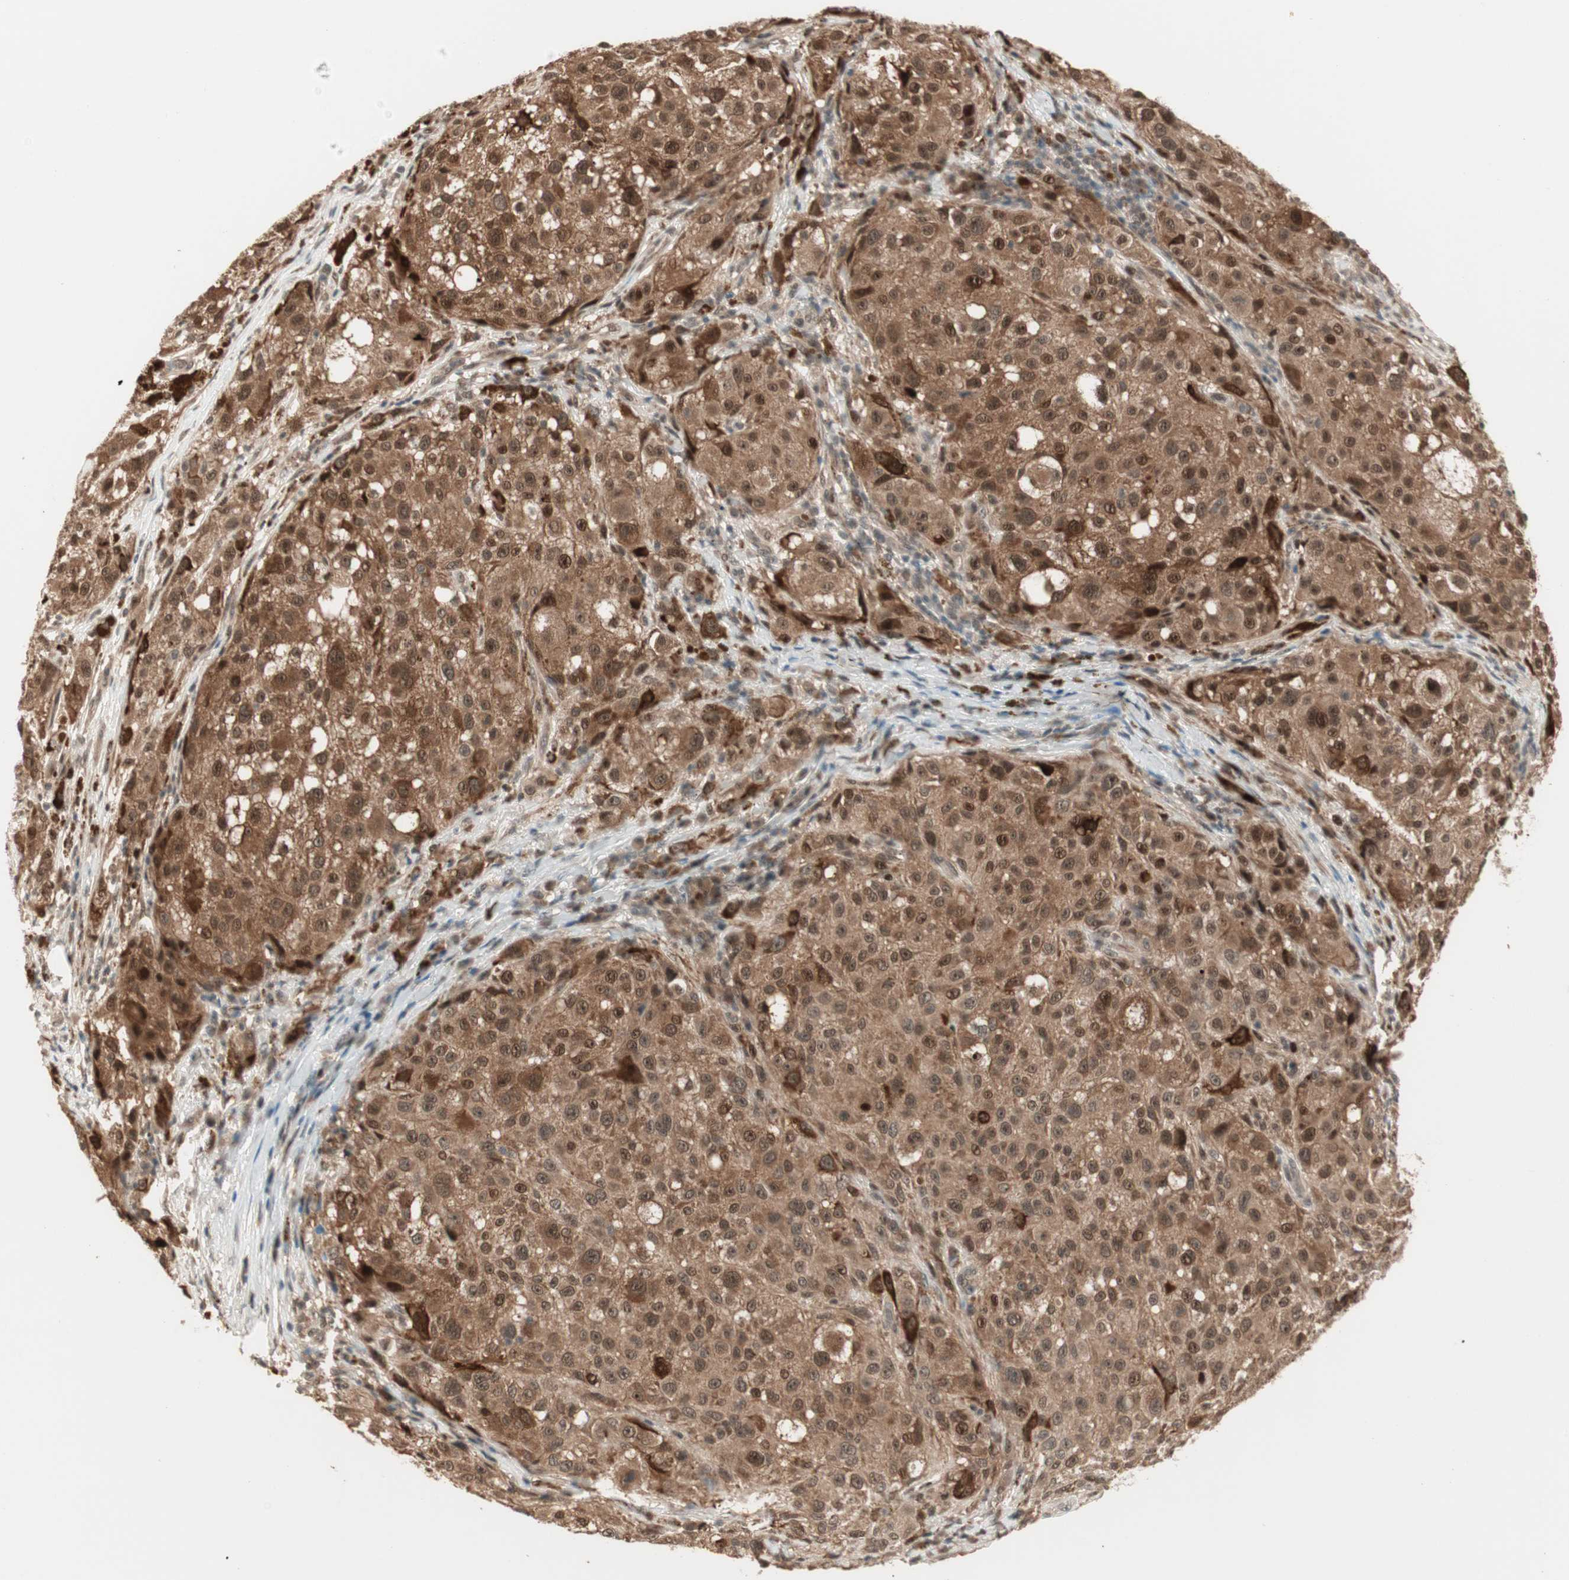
{"staining": {"intensity": "strong", "quantity": ">75%", "location": "cytoplasmic/membranous,nuclear"}, "tissue": "melanoma", "cell_type": "Tumor cells", "image_type": "cancer", "snomed": [{"axis": "morphology", "description": "Necrosis, NOS"}, {"axis": "morphology", "description": "Malignant melanoma, NOS"}, {"axis": "topography", "description": "Skin"}], "caption": "A brown stain shows strong cytoplasmic/membranous and nuclear positivity of a protein in human malignant melanoma tumor cells. Ihc stains the protein in brown and the nuclei are stained blue.", "gene": "ZSCAN31", "patient": {"sex": "female", "age": 87}}